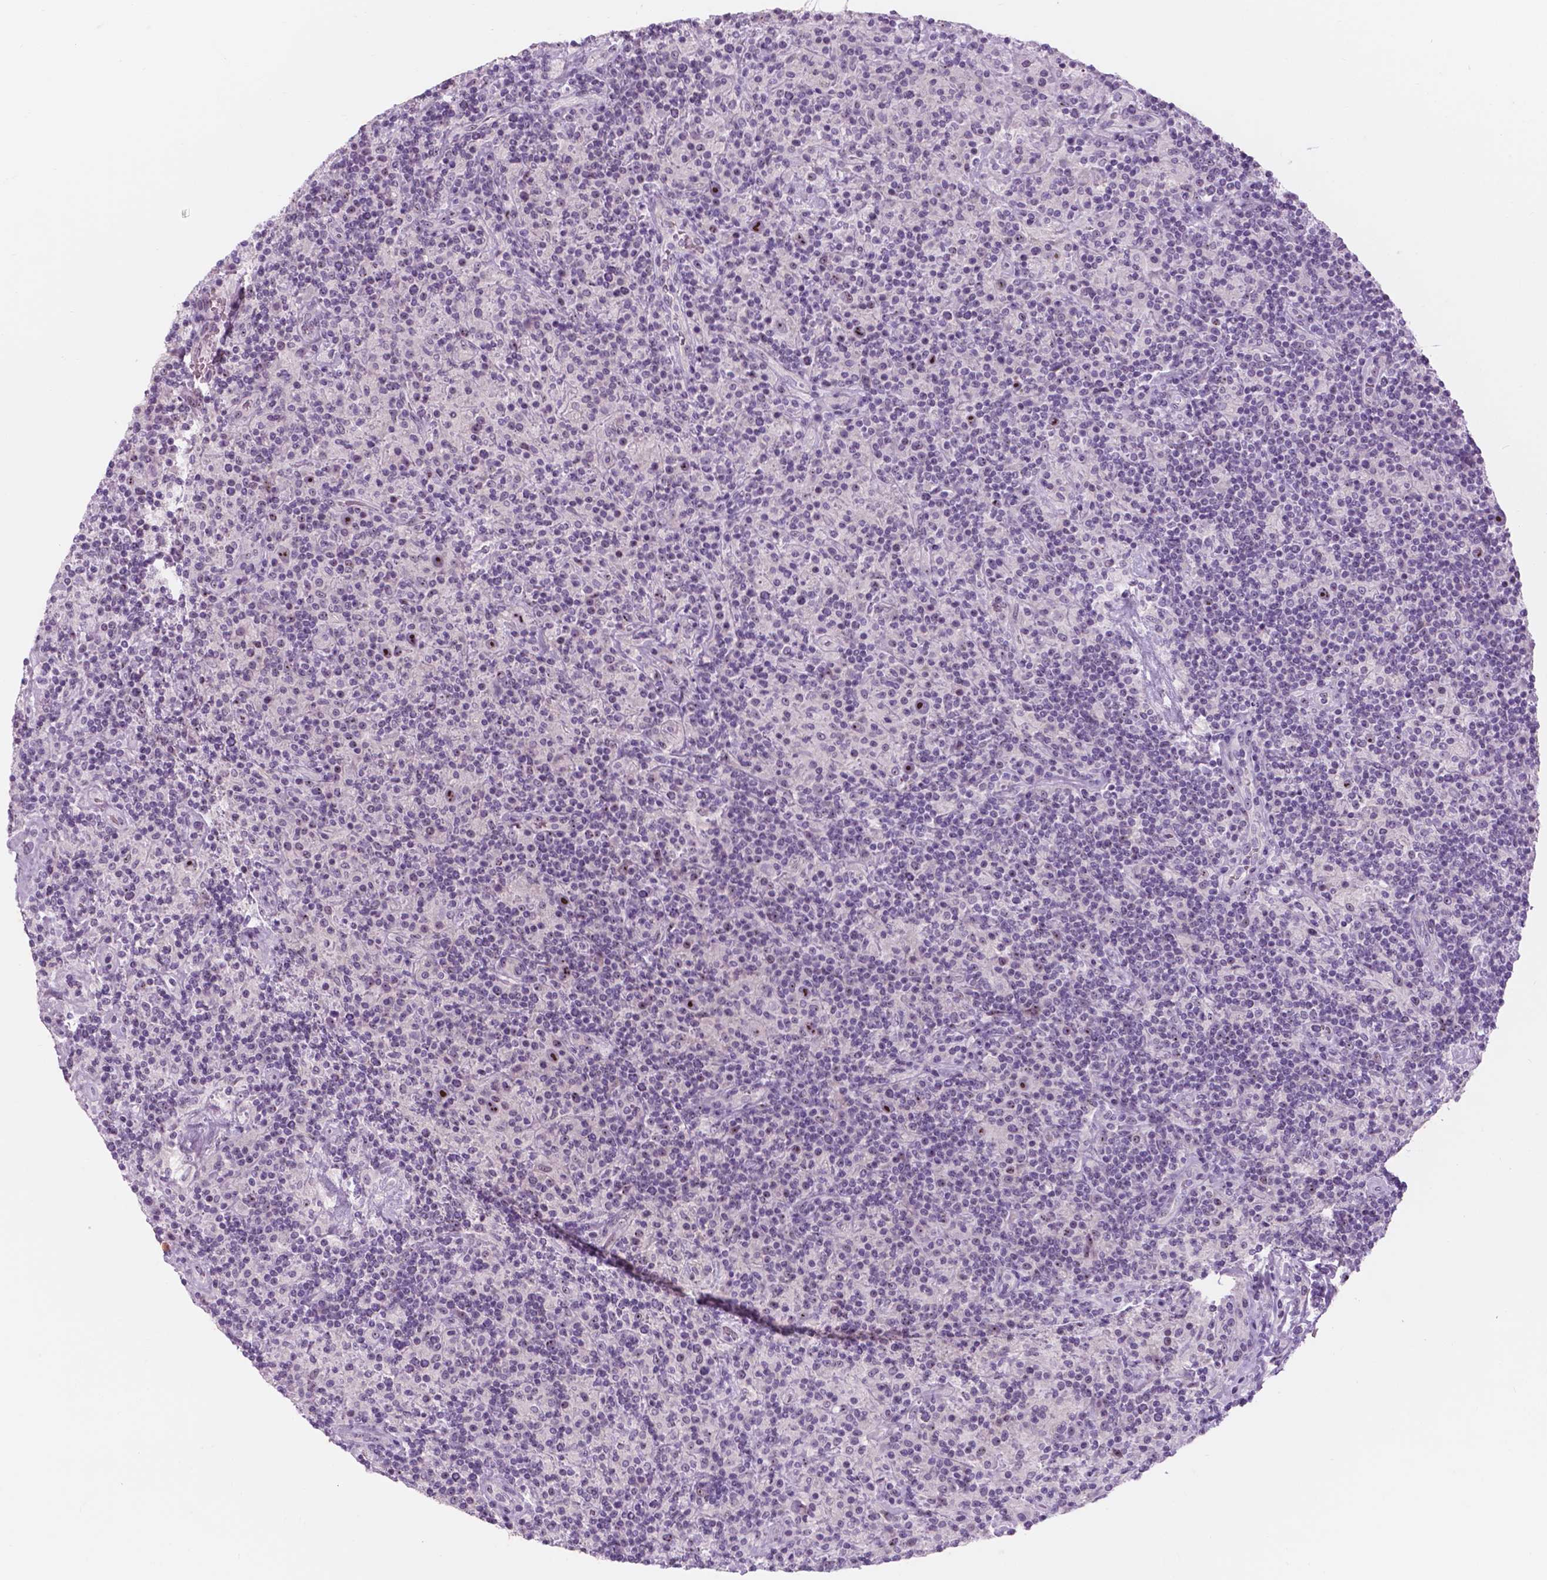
{"staining": {"intensity": "strong", "quantity": ">75%", "location": "nuclear"}, "tissue": "lymphoma", "cell_type": "Tumor cells", "image_type": "cancer", "snomed": [{"axis": "morphology", "description": "Hodgkin's disease, NOS"}, {"axis": "topography", "description": "Lymph node"}], "caption": "Hodgkin's disease was stained to show a protein in brown. There is high levels of strong nuclear positivity in approximately >75% of tumor cells.", "gene": "ZNF853", "patient": {"sex": "male", "age": 70}}